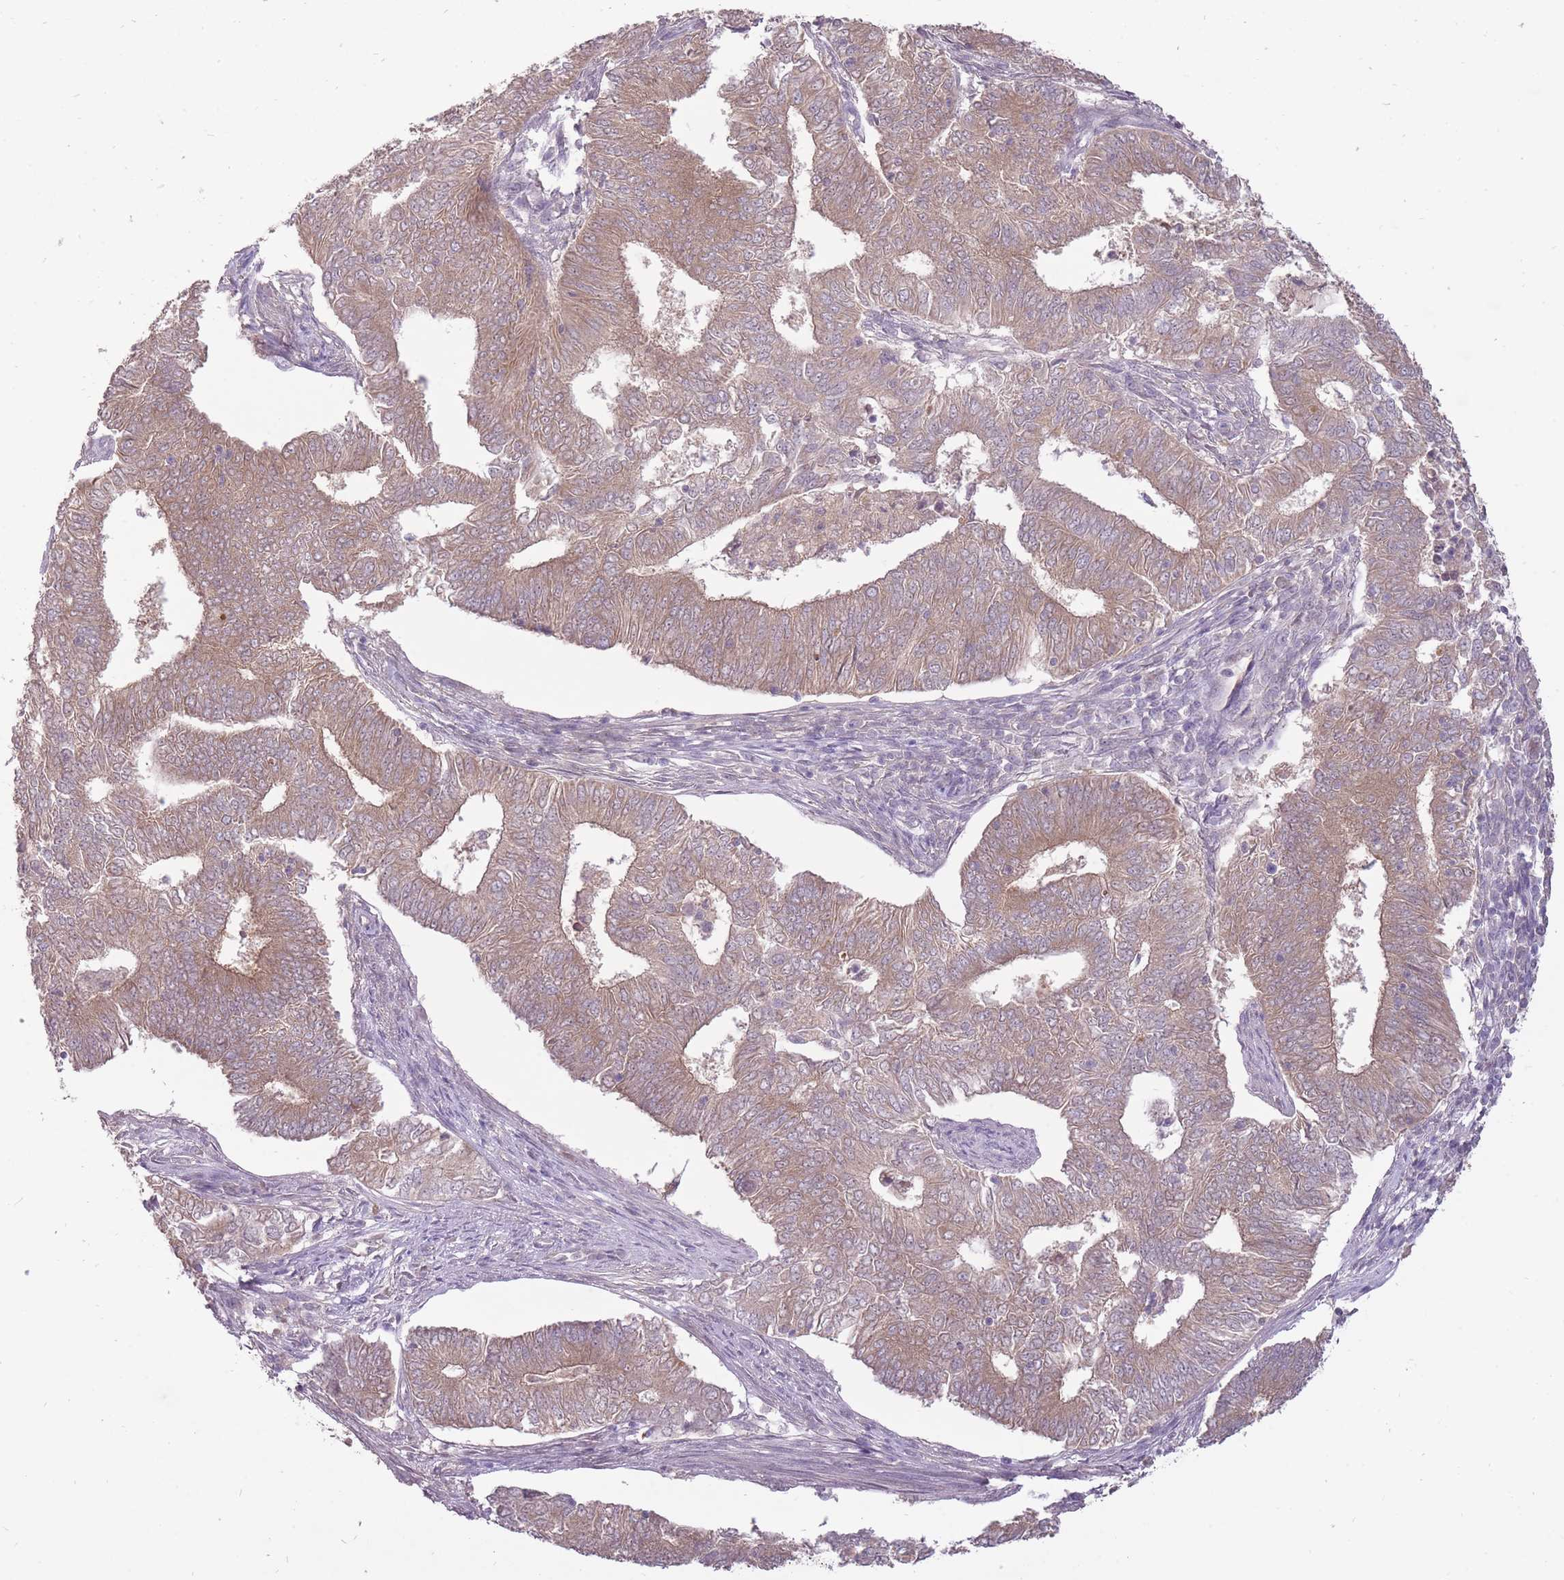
{"staining": {"intensity": "moderate", "quantity": ">75%", "location": "cytoplasmic/membranous"}, "tissue": "endometrial cancer", "cell_type": "Tumor cells", "image_type": "cancer", "snomed": [{"axis": "morphology", "description": "Adenocarcinoma, NOS"}, {"axis": "topography", "description": "Endometrium"}], "caption": "A brown stain highlights moderate cytoplasmic/membranous positivity of a protein in endometrial cancer tumor cells. (DAB (3,3'-diaminobenzidine) IHC, brown staining for protein, blue staining for nuclei).", "gene": "LRATD2", "patient": {"sex": "female", "age": 62}}